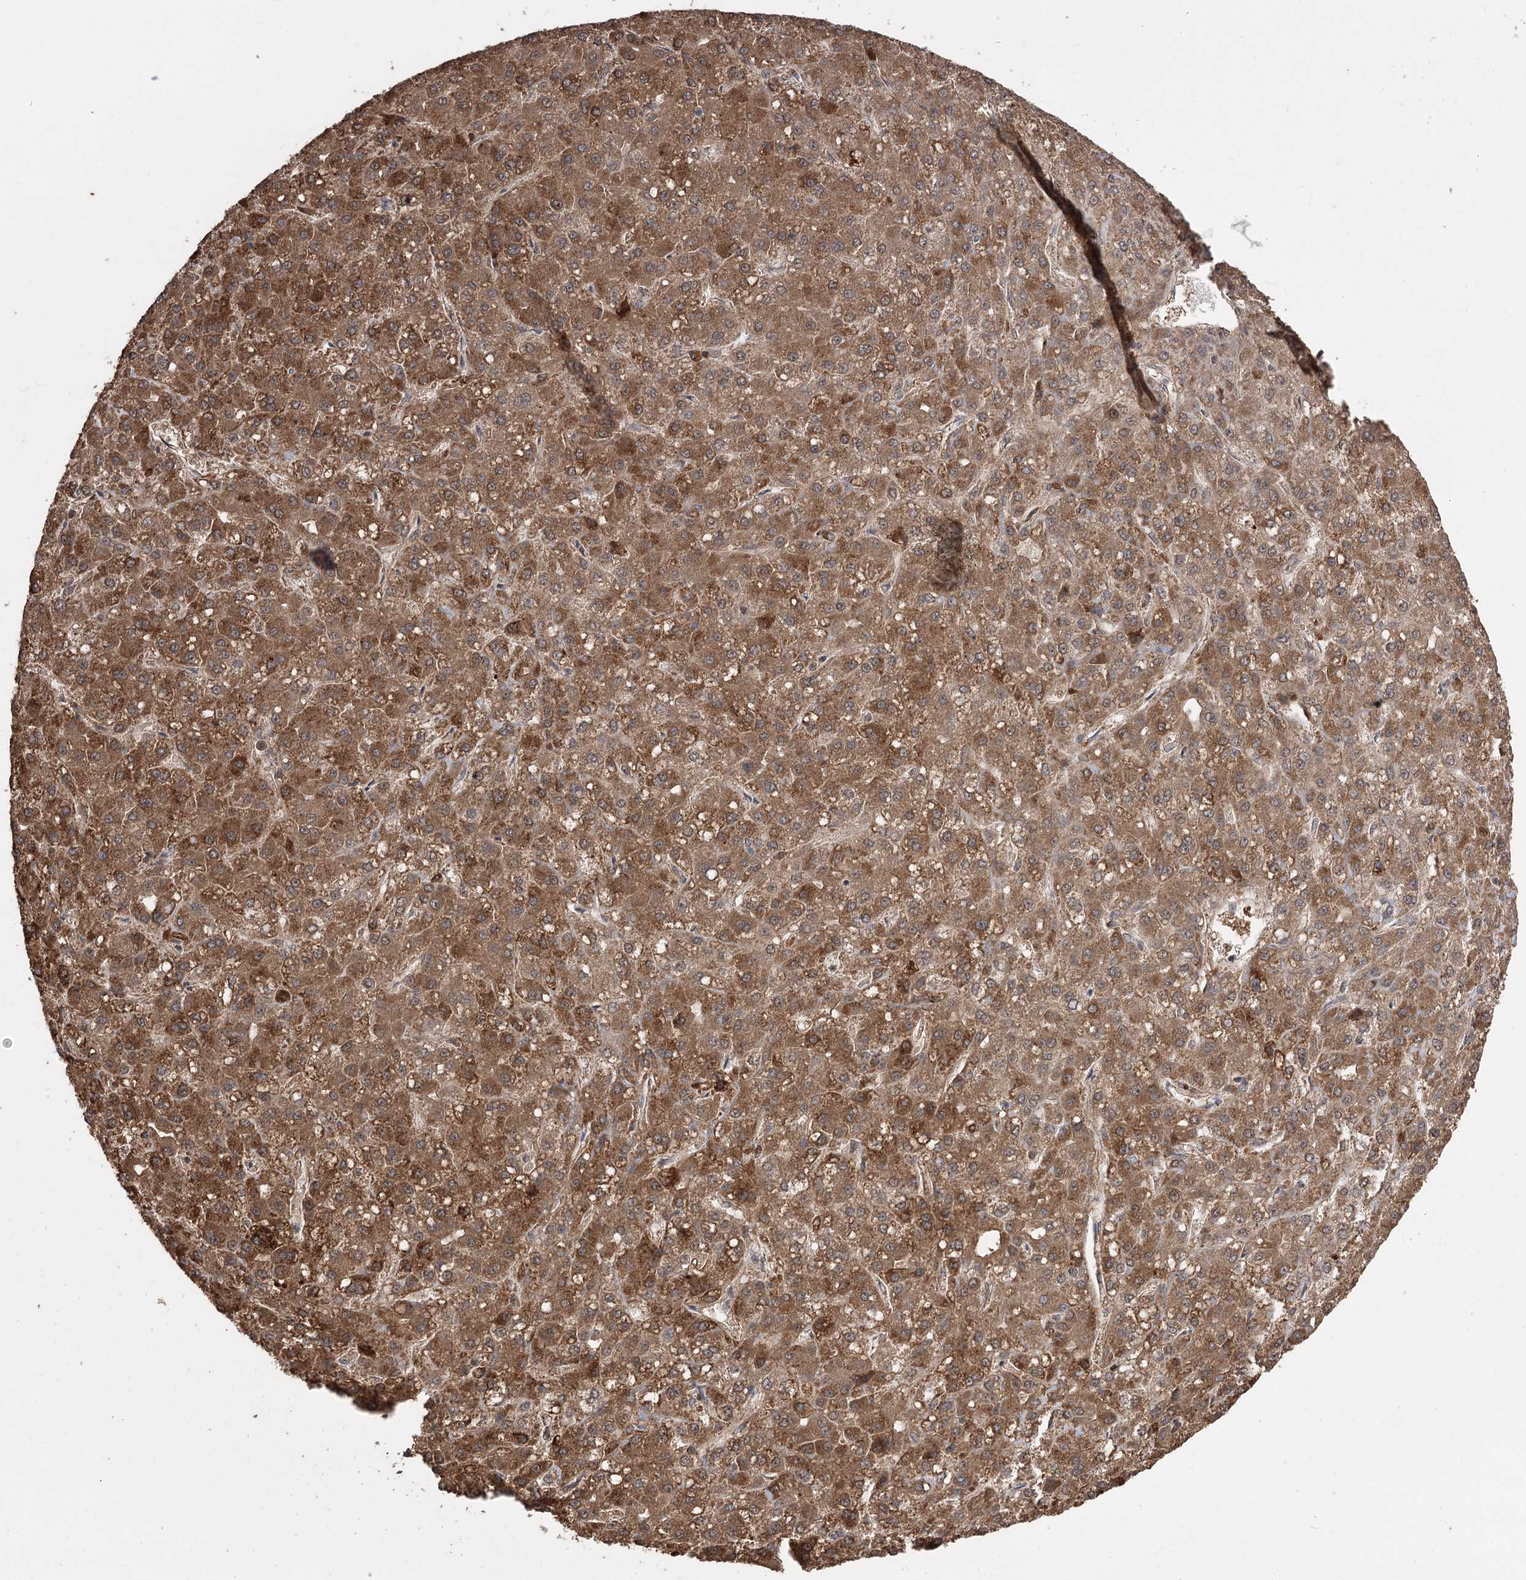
{"staining": {"intensity": "strong", "quantity": ">75%", "location": "cytoplasmic/membranous"}, "tissue": "liver cancer", "cell_type": "Tumor cells", "image_type": "cancer", "snomed": [{"axis": "morphology", "description": "Carcinoma, Hepatocellular, NOS"}, {"axis": "topography", "description": "Liver"}], "caption": "Human liver cancer stained for a protein (brown) exhibits strong cytoplasmic/membranous positive expression in about >75% of tumor cells.", "gene": "TENM2", "patient": {"sex": "male", "age": 67}}